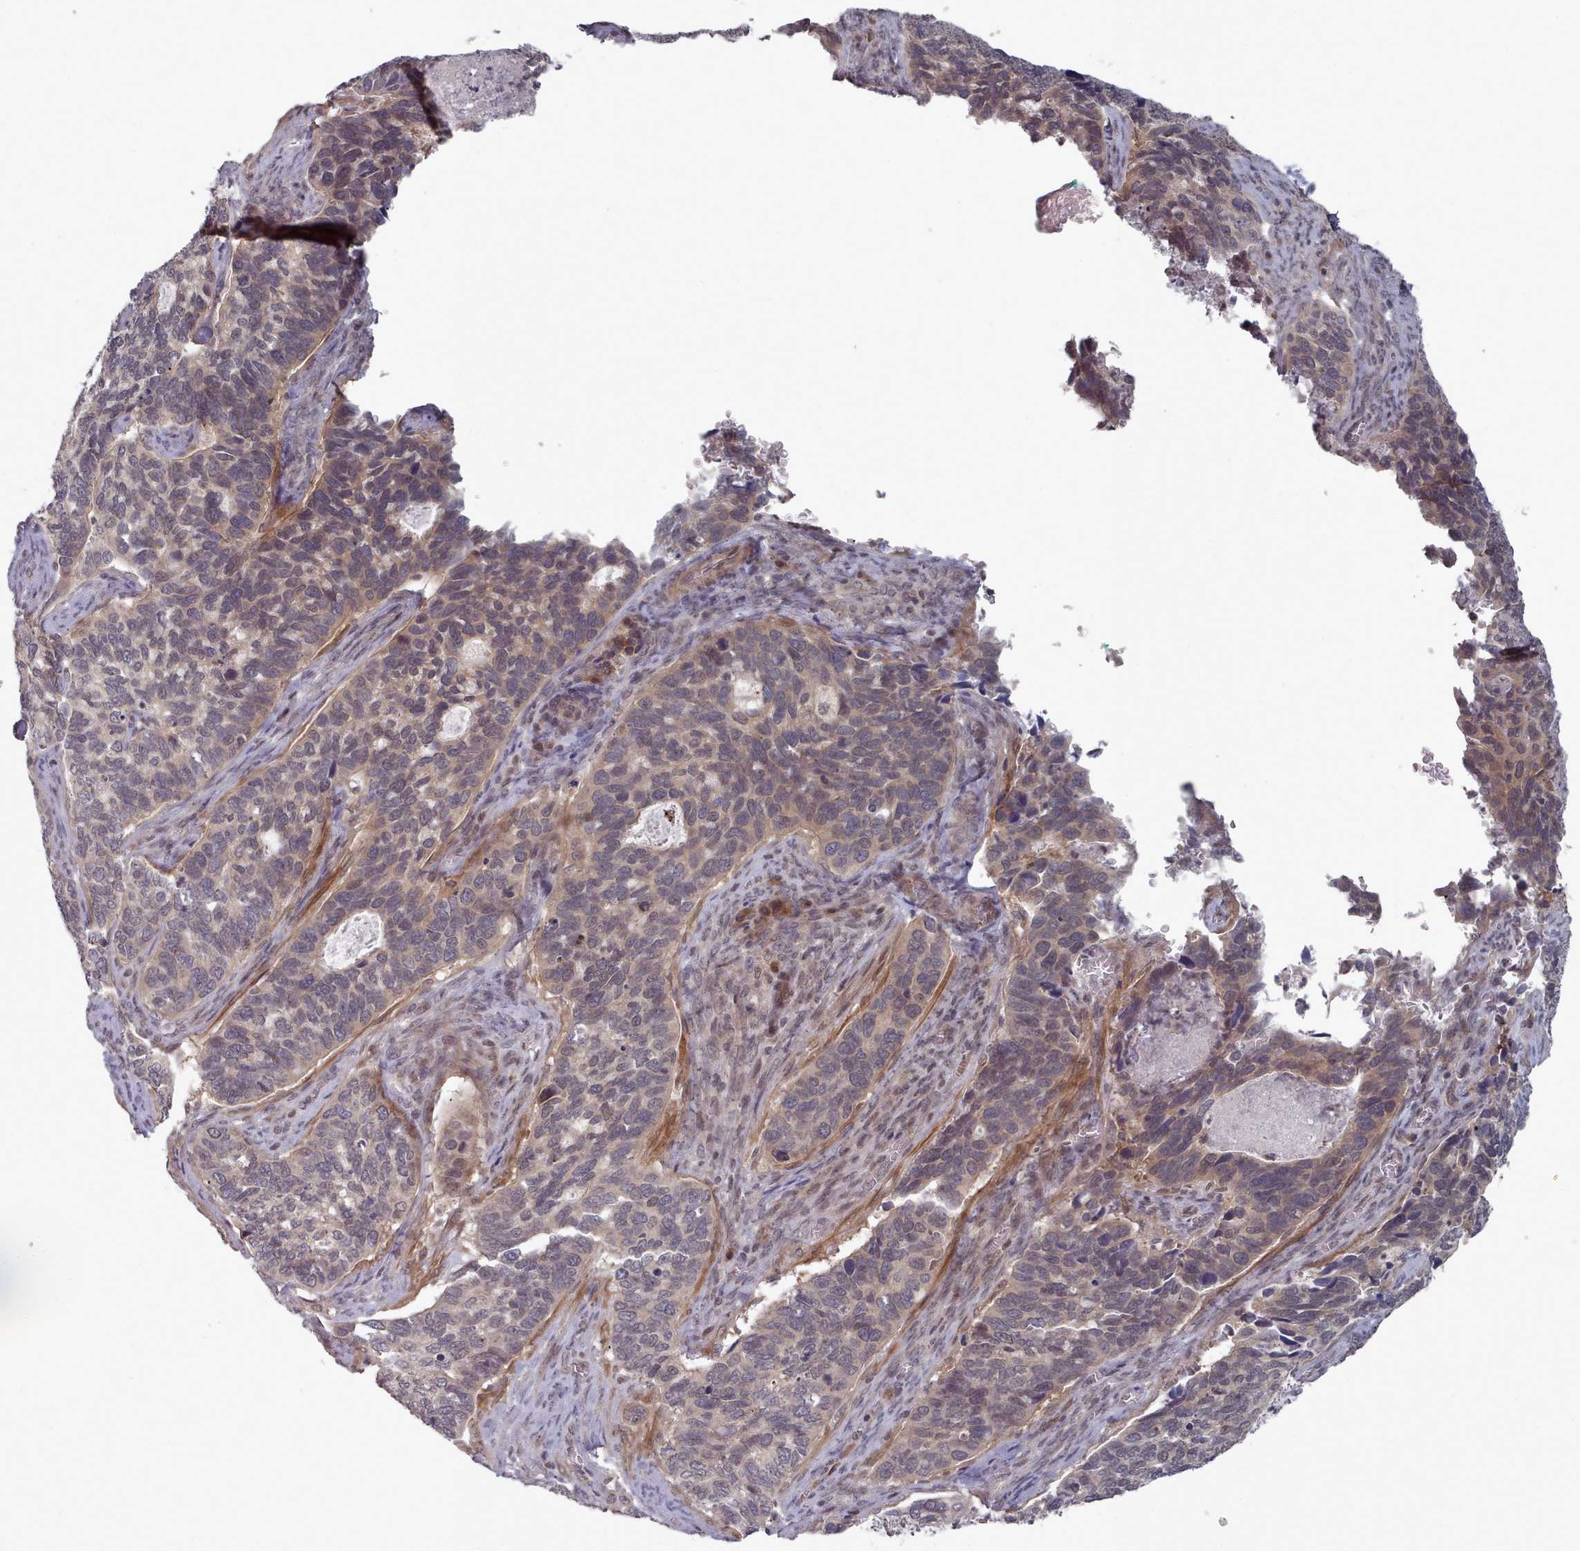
{"staining": {"intensity": "negative", "quantity": "none", "location": "none"}, "tissue": "cervical cancer", "cell_type": "Tumor cells", "image_type": "cancer", "snomed": [{"axis": "morphology", "description": "Squamous cell carcinoma, NOS"}, {"axis": "topography", "description": "Cervix"}], "caption": "Tumor cells are negative for brown protein staining in cervical squamous cell carcinoma.", "gene": "HYAL3", "patient": {"sex": "female", "age": 38}}